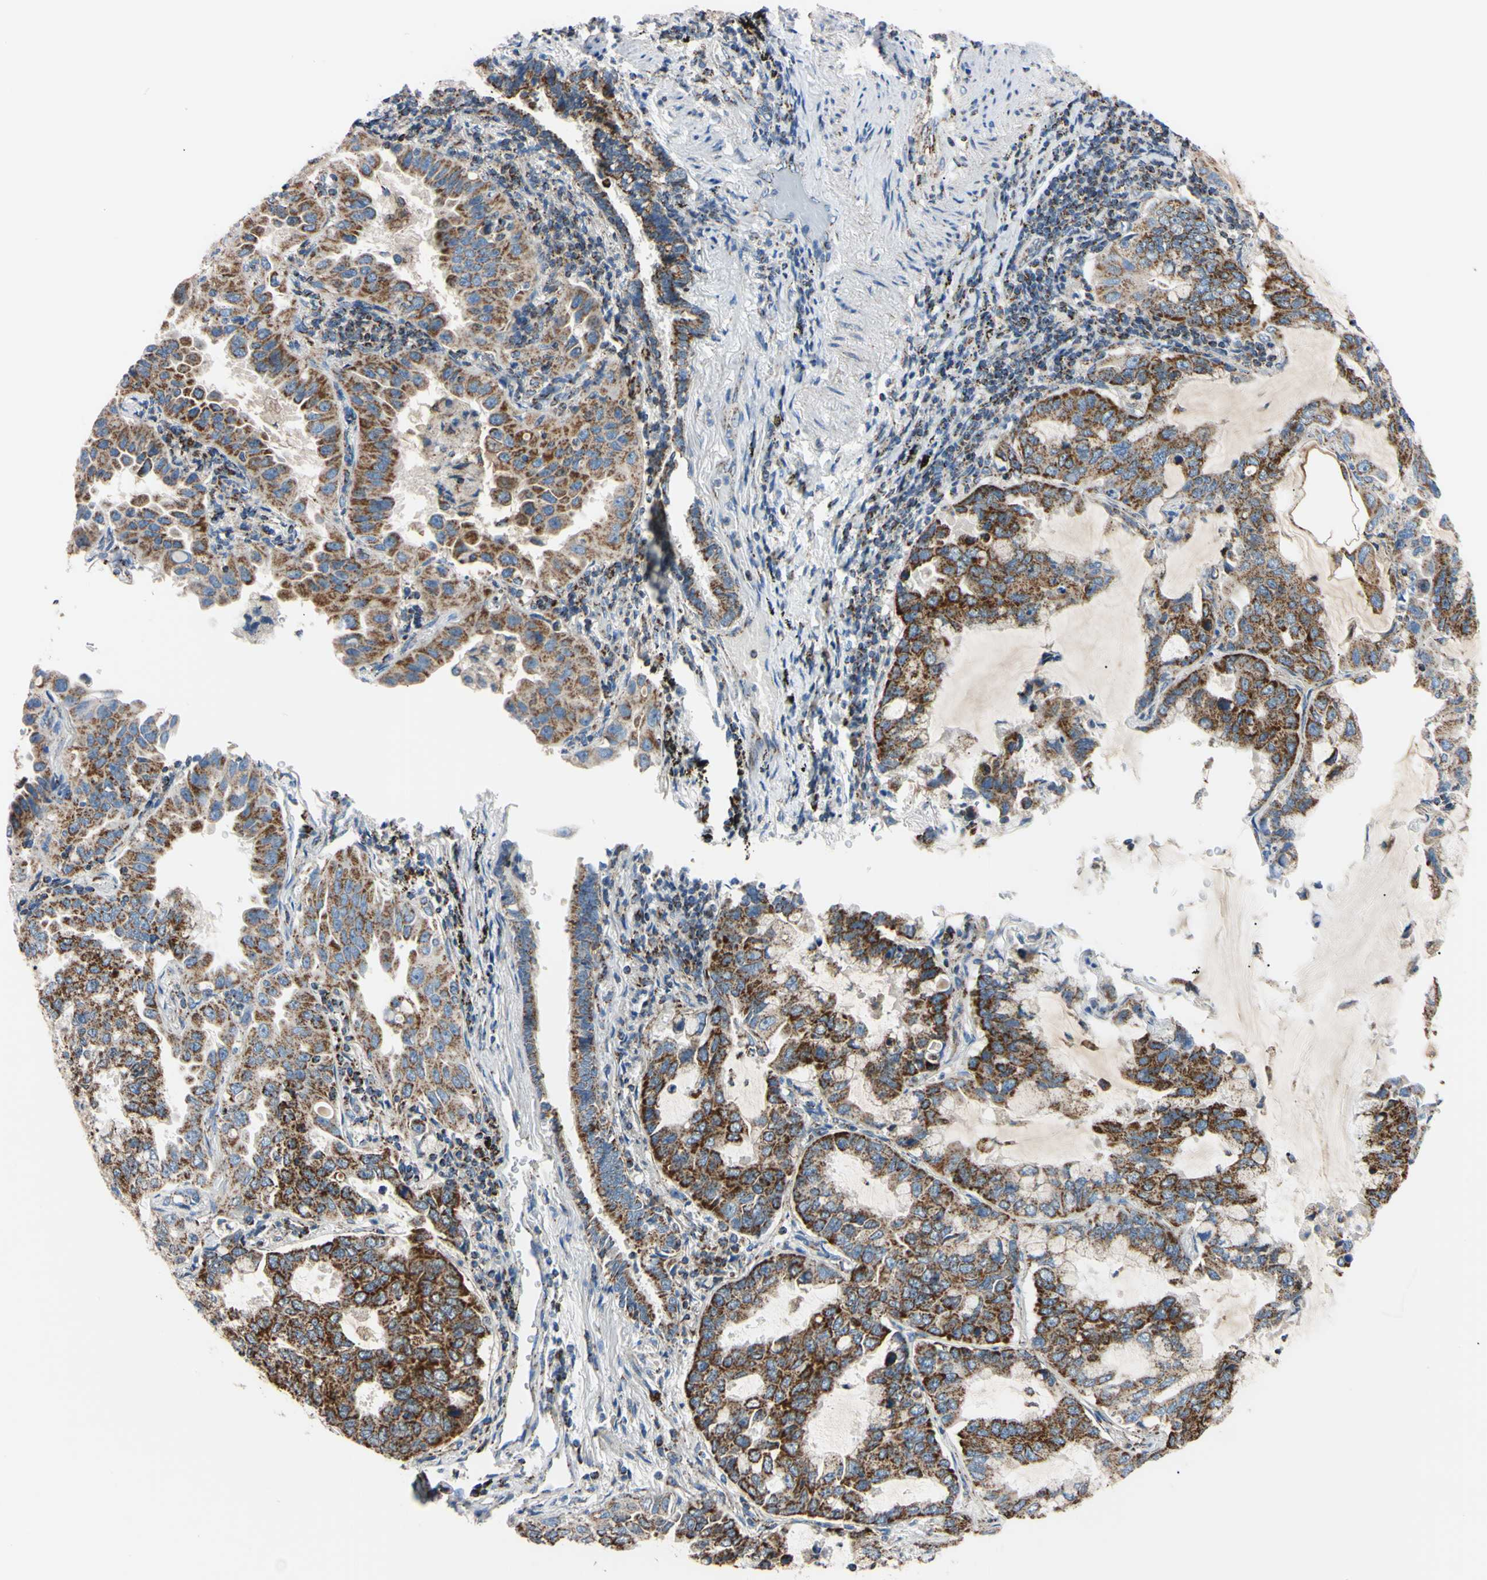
{"staining": {"intensity": "strong", "quantity": ">75%", "location": "cytoplasmic/membranous"}, "tissue": "lung cancer", "cell_type": "Tumor cells", "image_type": "cancer", "snomed": [{"axis": "morphology", "description": "Adenocarcinoma, NOS"}, {"axis": "topography", "description": "Lung"}], "caption": "A brown stain highlights strong cytoplasmic/membranous positivity of a protein in human lung cancer (adenocarcinoma) tumor cells. (IHC, brightfield microscopy, high magnification).", "gene": "CLPP", "patient": {"sex": "male", "age": 64}}